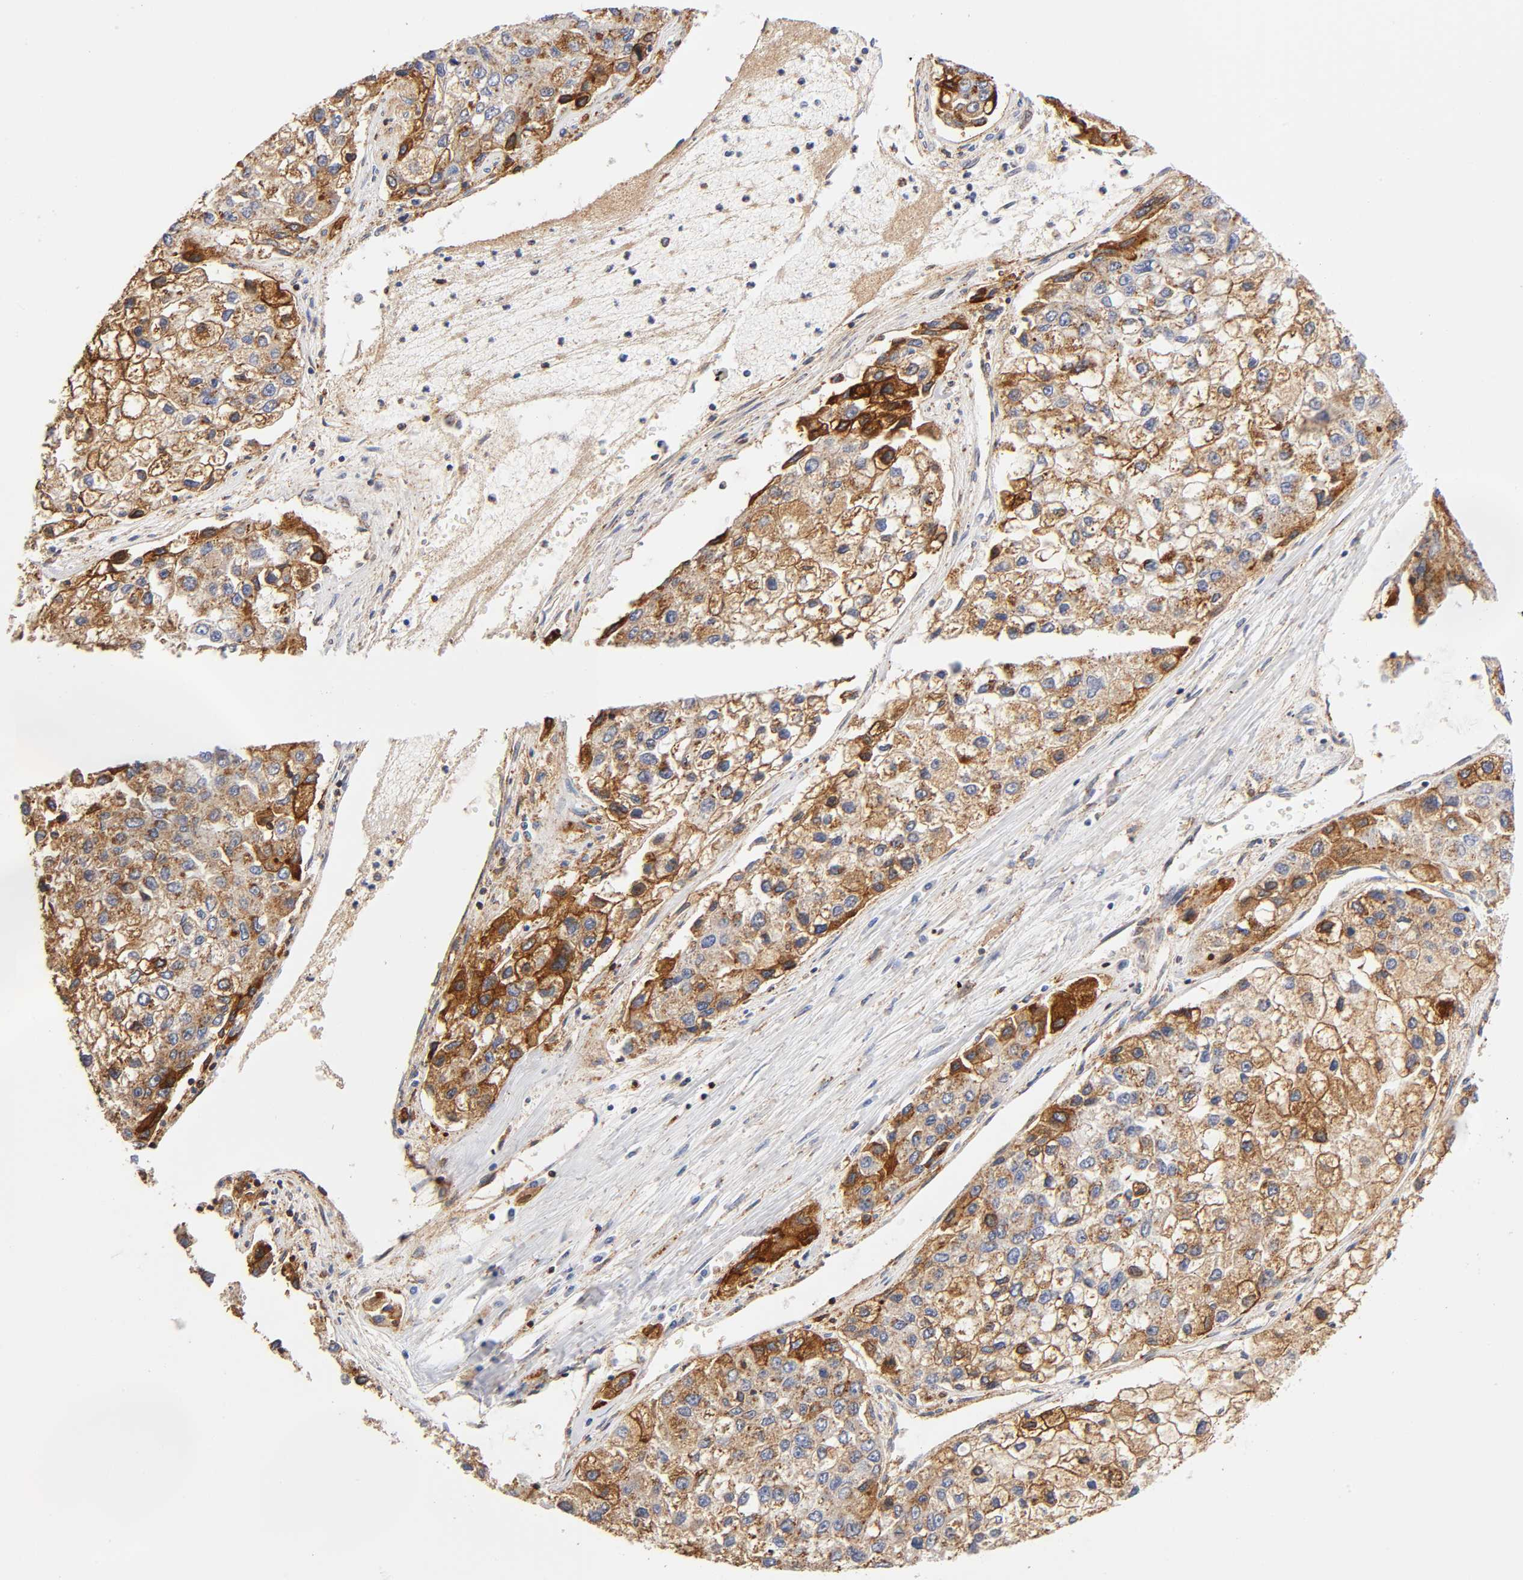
{"staining": {"intensity": "moderate", "quantity": ">75%", "location": "cytoplasmic/membranous"}, "tissue": "liver cancer", "cell_type": "Tumor cells", "image_type": "cancer", "snomed": [{"axis": "morphology", "description": "Carcinoma, Hepatocellular, NOS"}, {"axis": "topography", "description": "Liver"}], "caption": "Protein staining of hepatocellular carcinoma (liver) tissue exhibits moderate cytoplasmic/membranous expression in about >75% of tumor cells.", "gene": "ANXA7", "patient": {"sex": "female", "age": 66}}